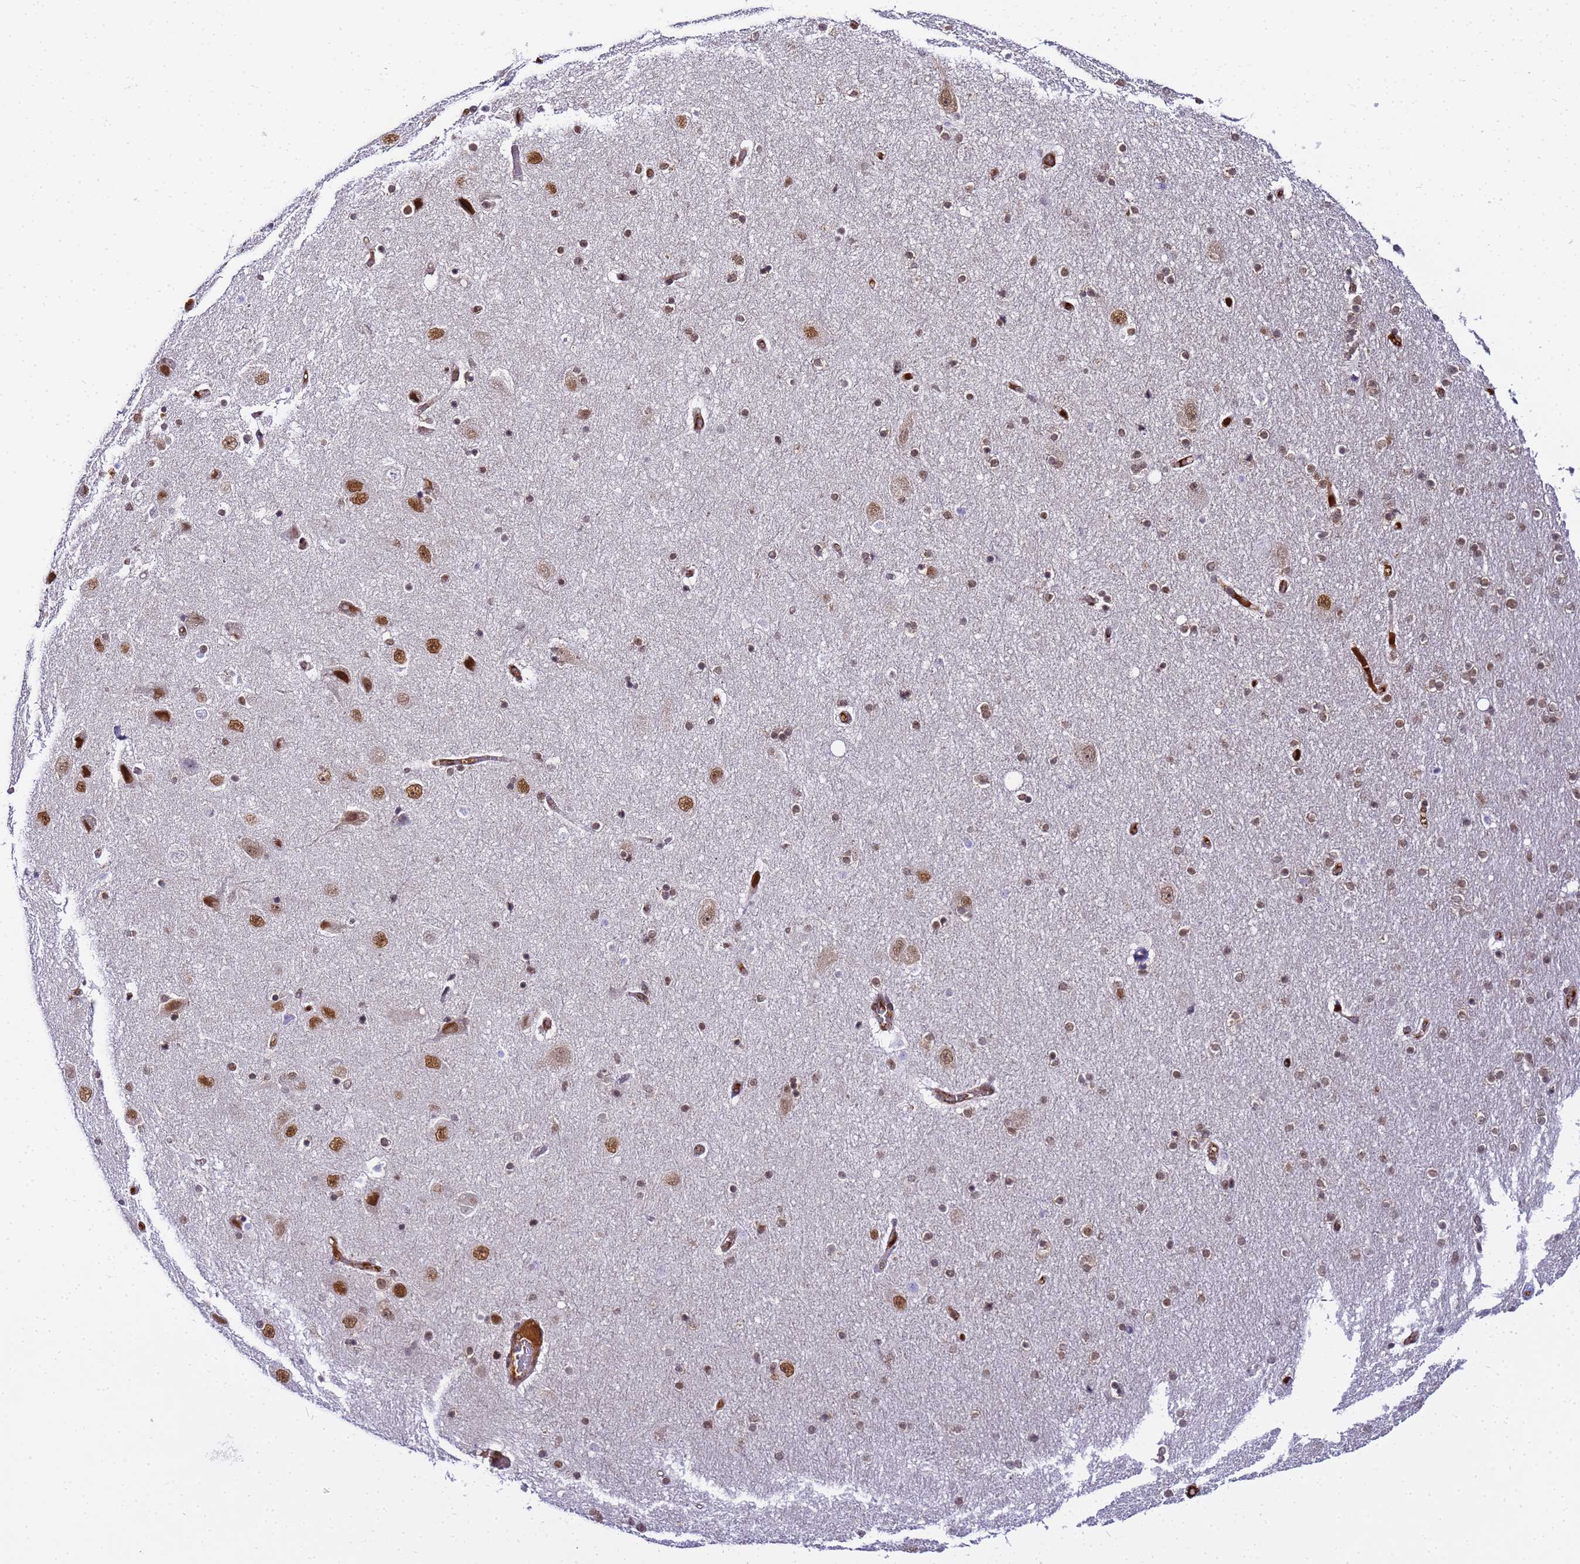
{"staining": {"intensity": "moderate", "quantity": "<25%", "location": "nuclear"}, "tissue": "hippocampus", "cell_type": "Glial cells", "image_type": "normal", "snomed": [{"axis": "morphology", "description": "Normal tissue, NOS"}, {"axis": "topography", "description": "Hippocampus"}], "caption": "An IHC photomicrograph of benign tissue is shown. Protein staining in brown labels moderate nuclear positivity in hippocampus within glial cells.", "gene": "RBM12", "patient": {"sex": "female", "age": 54}}